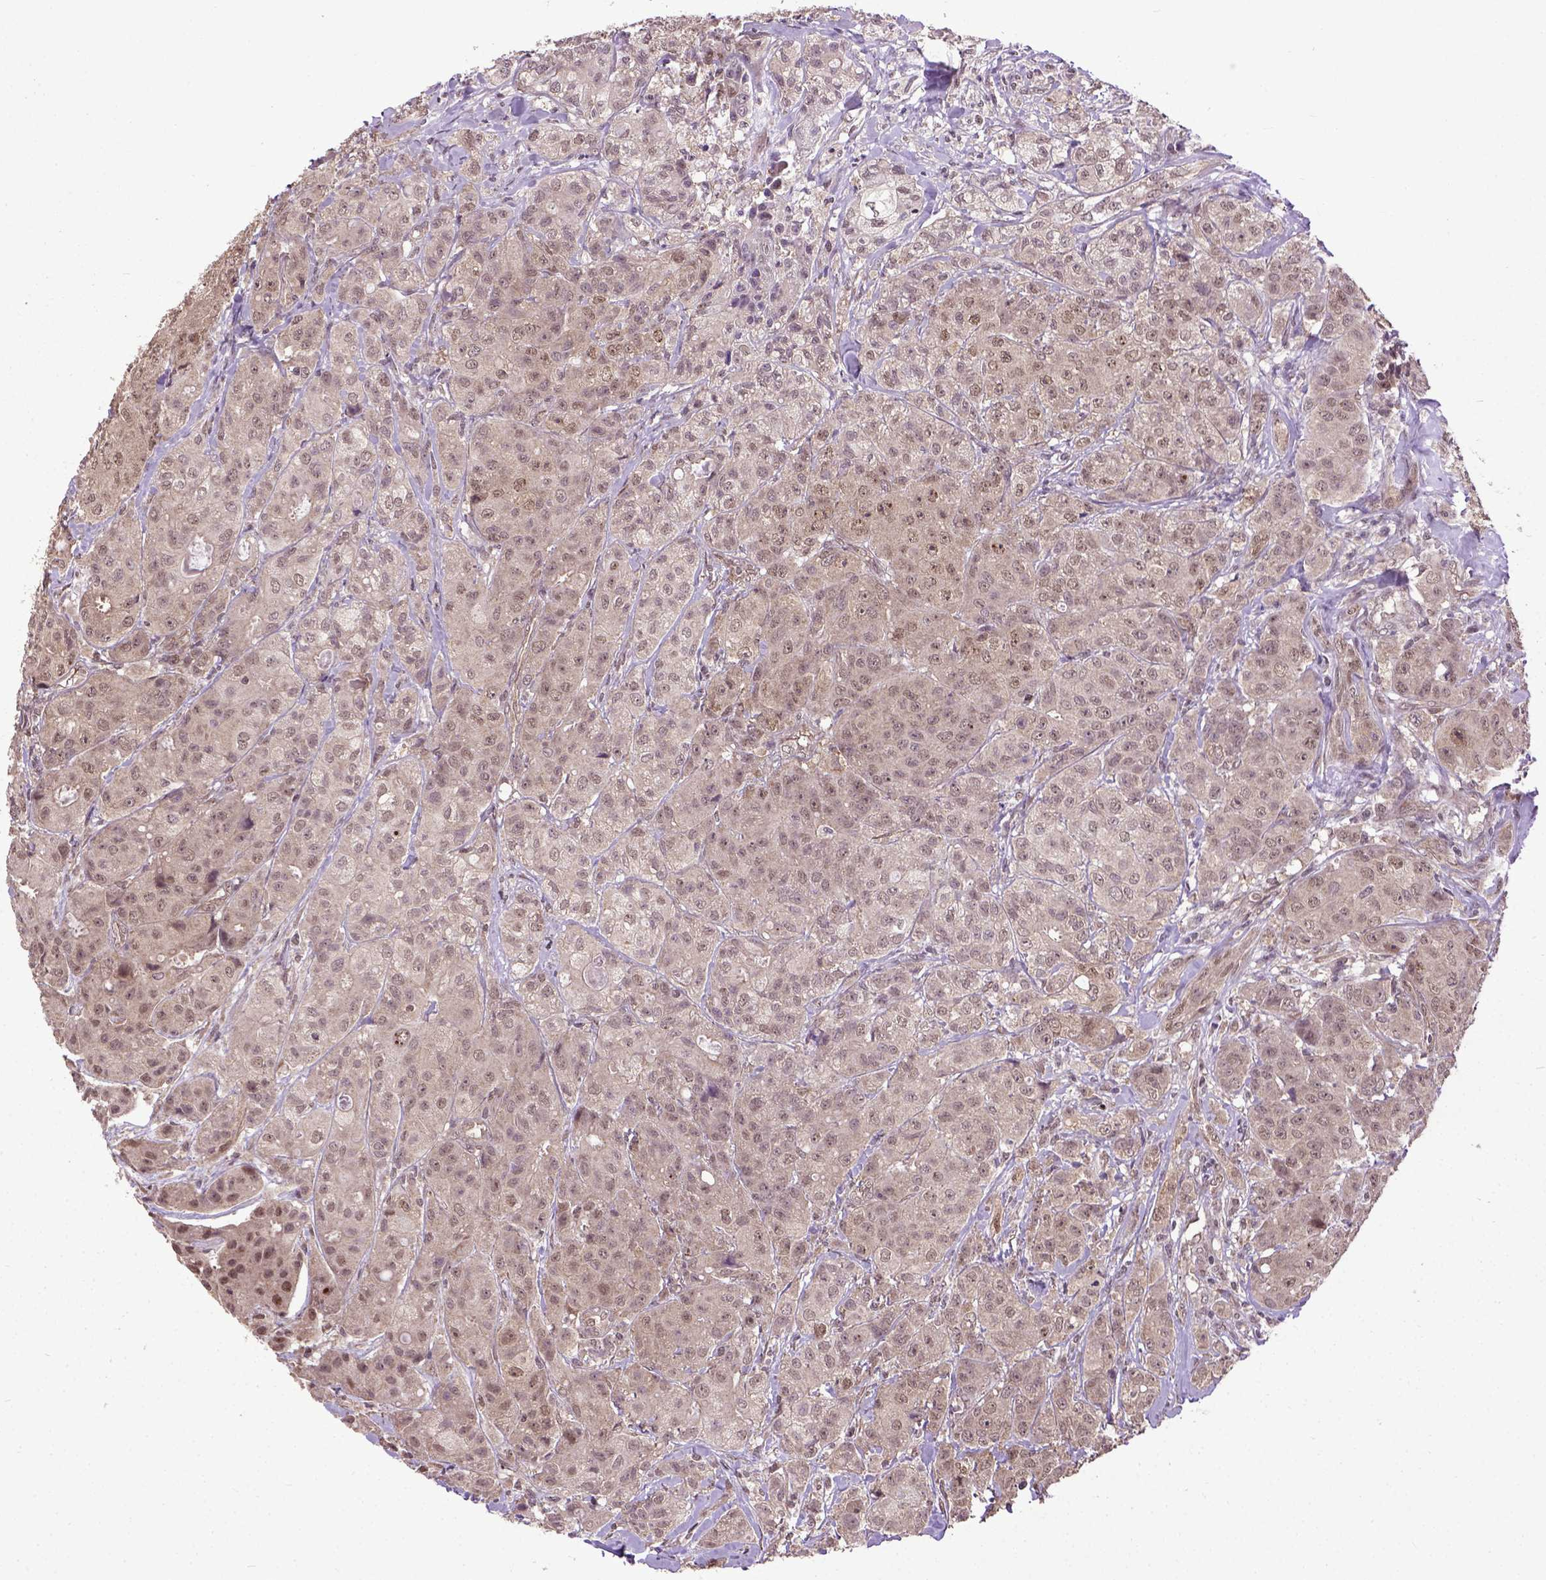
{"staining": {"intensity": "moderate", "quantity": "<25%", "location": "nuclear"}, "tissue": "breast cancer", "cell_type": "Tumor cells", "image_type": "cancer", "snomed": [{"axis": "morphology", "description": "Duct carcinoma"}, {"axis": "topography", "description": "Breast"}], "caption": "Immunohistochemical staining of human breast cancer reveals low levels of moderate nuclear staining in about <25% of tumor cells. Immunohistochemistry stains the protein in brown and the nuclei are stained blue.", "gene": "UBA3", "patient": {"sex": "female", "age": 43}}